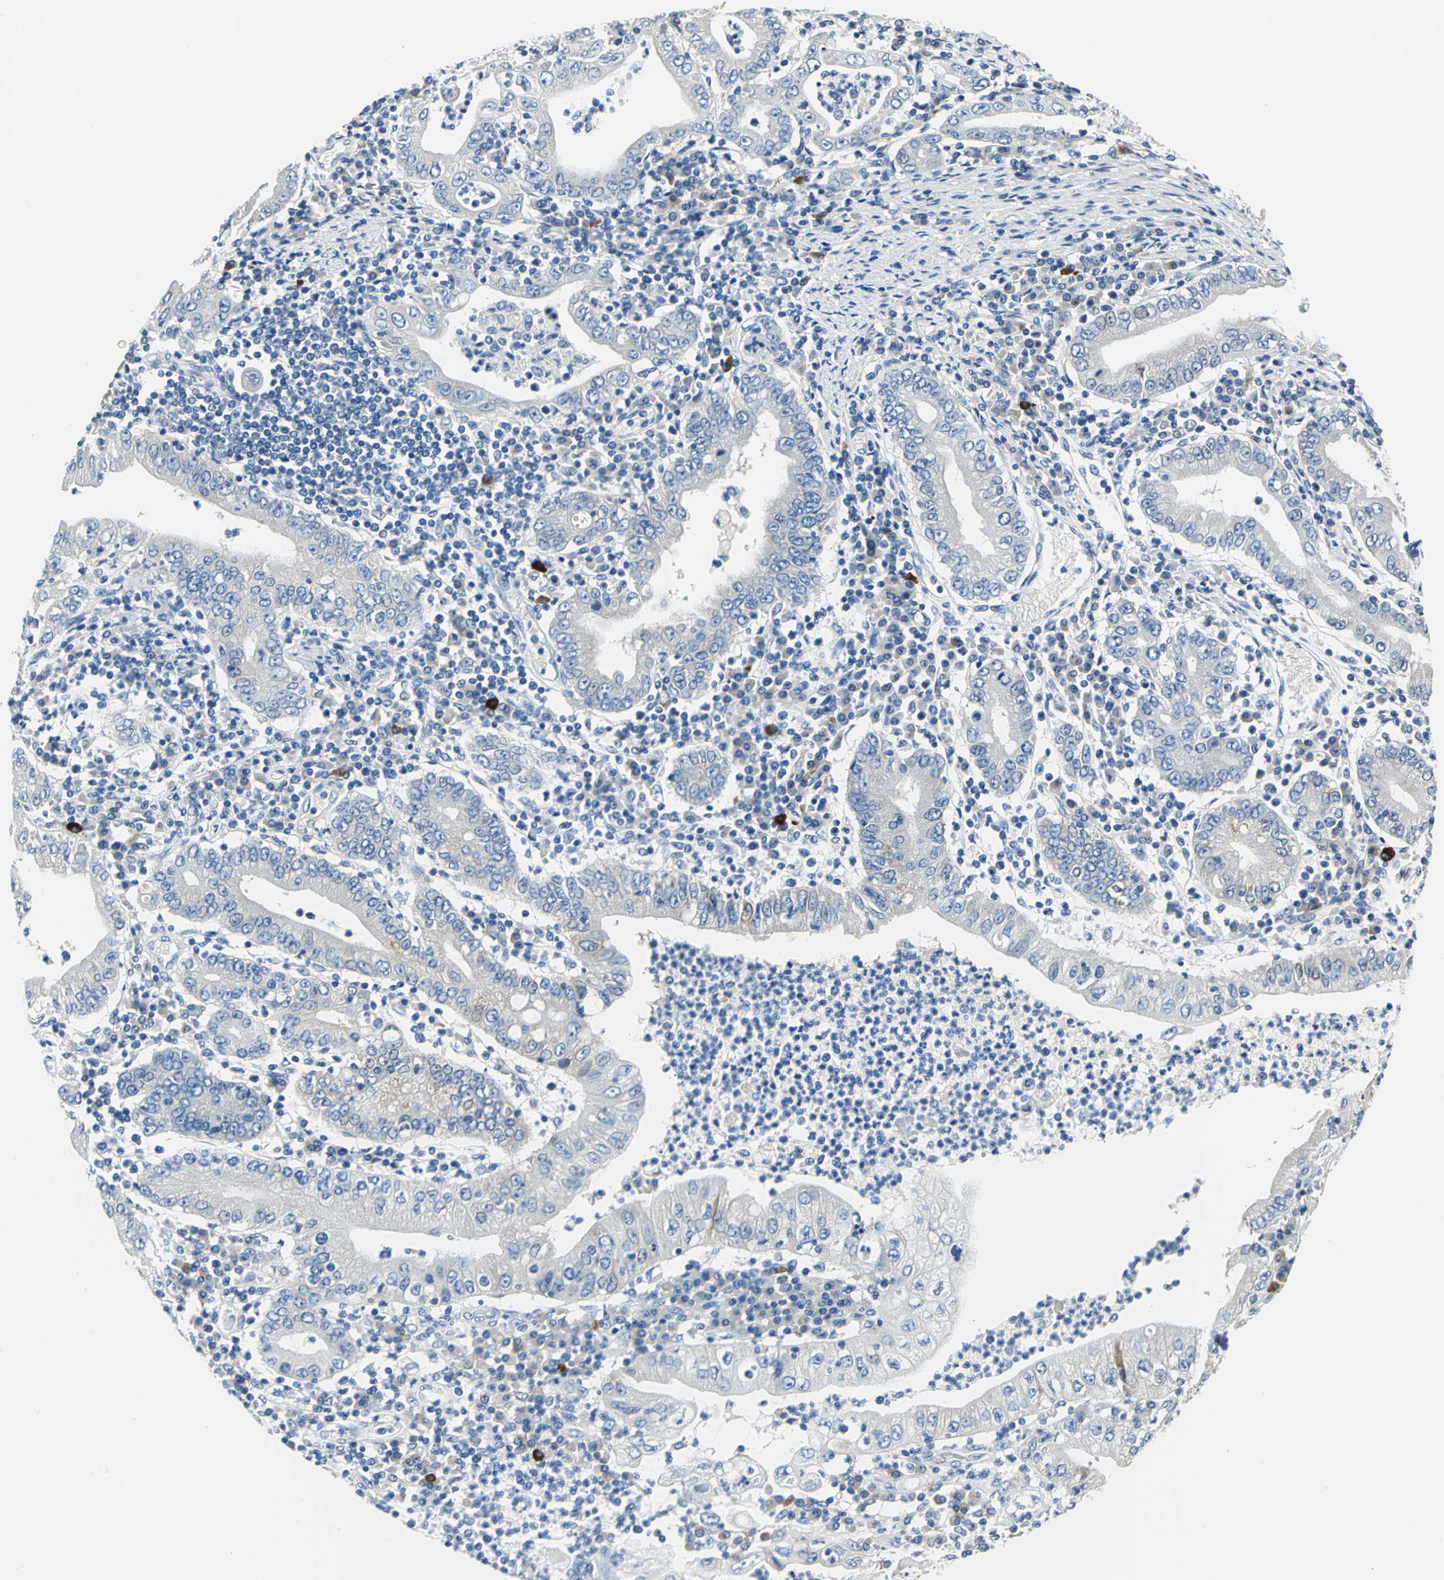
{"staining": {"intensity": "negative", "quantity": "none", "location": "none"}, "tissue": "stomach cancer", "cell_type": "Tumor cells", "image_type": "cancer", "snomed": [{"axis": "morphology", "description": "Normal tissue, NOS"}, {"axis": "morphology", "description": "Adenocarcinoma, NOS"}, {"axis": "topography", "description": "Esophagus"}, {"axis": "topography", "description": "Stomach, upper"}, {"axis": "topography", "description": "Peripheral nerve tissue"}], "caption": "A high-resolution photomicrograph shows immunohistochemistry (IHC) staining of stomach cancer, which exhibits no significant expression in tumor cells.", "gene": "TRIM25", "patient": {"sex": "male", "age": 62}}